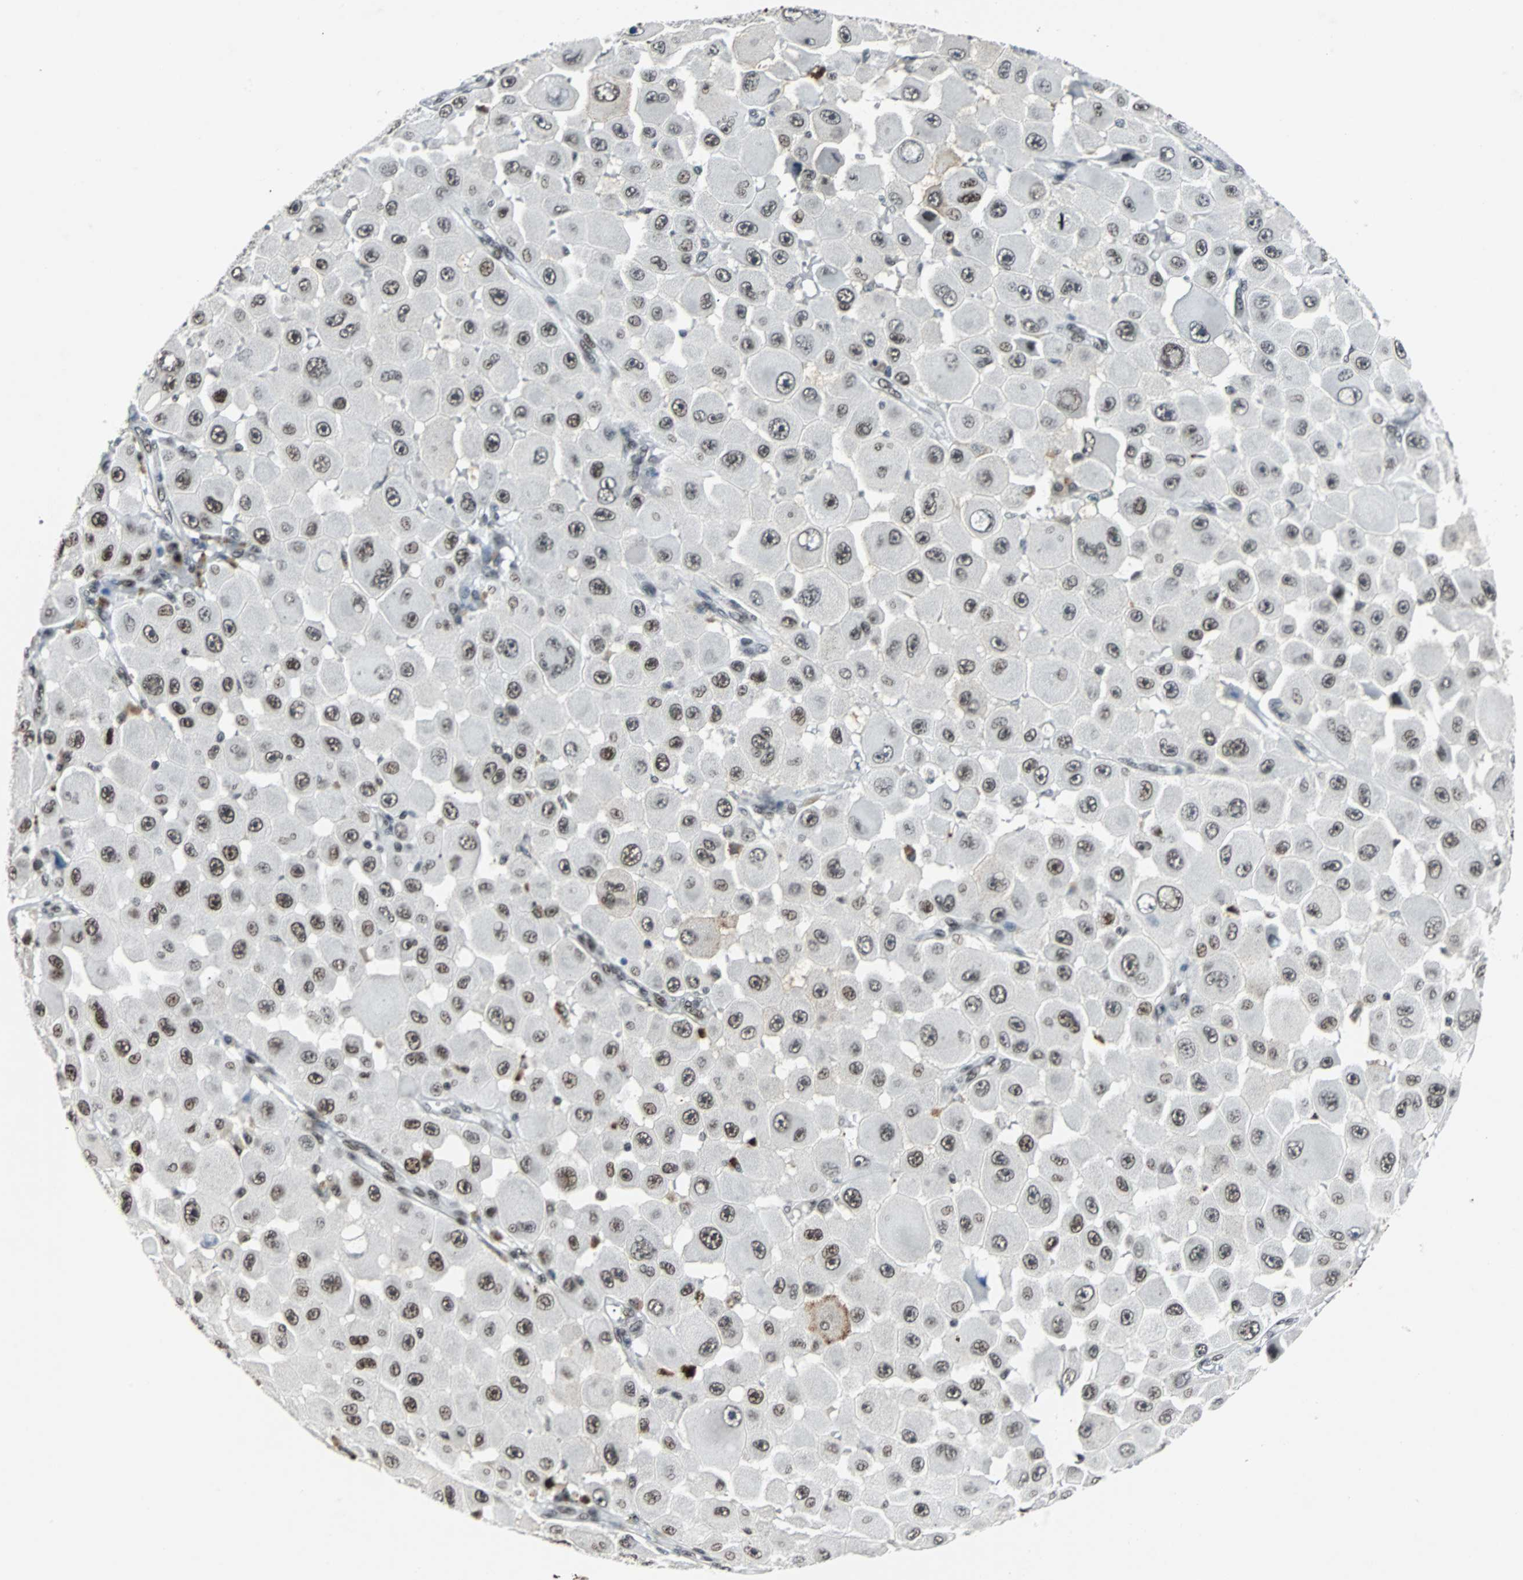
{"staining": {"intensity": "strong", "quantity": ">75%", "location": "nuclear"}, "tissue": "melanoma", "cell_type": "Tumor cells", "image_type": "cancer", "snomed": [{"axis": "morphology", "description": "Malignant melanoma, NOS"}, {"axis": "topography", "description": "Skin"}], "caption": "DAB (3,3'-diaminobenzidine) immunohistochemical staining of malignant melanoma shows strong nuclear protein positivity in about >75% of tumor cells.", "gene": "GATAD2A", "patient": {"sex": "female", "age": 81}}